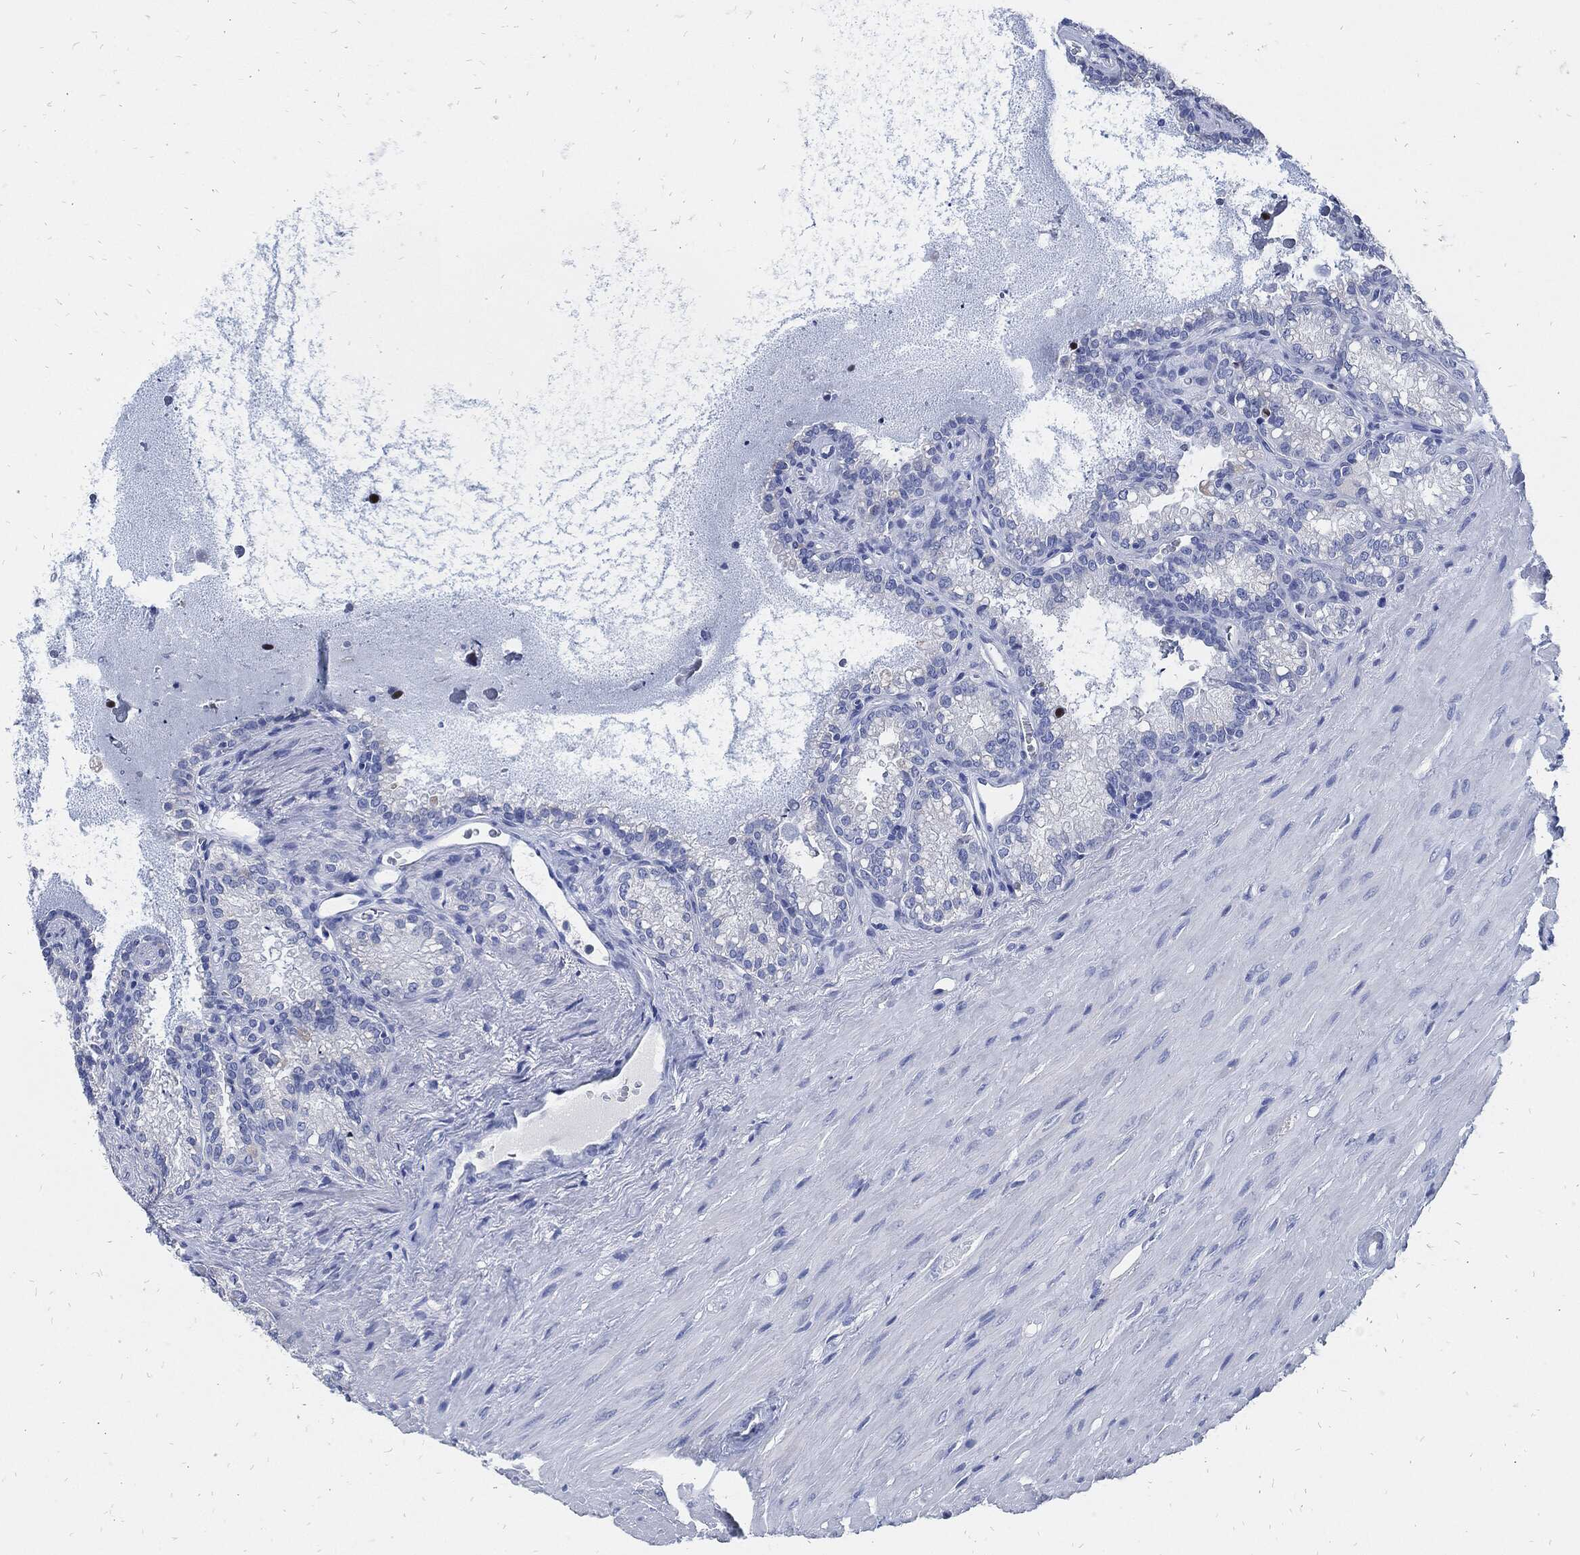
{"staining": {"intensity": "negative", "quantity": "none", "location": "none"}, "tissue": "seminal vesicle", "cell_type": "Glandular cells", "image_type": "normal", "snomed": [{"axis": "morphology", "description": "Normal tissue, NOS"}, {"axis": "topography", "description": "Seminal veicle"}], "caption": "This is an immunohistochemistry (IHC) image of benign human seminal vesicle. There is no staining in glandular cells.", "gene": "FABP4", "patient": {"sex": "male", "age": 68}}